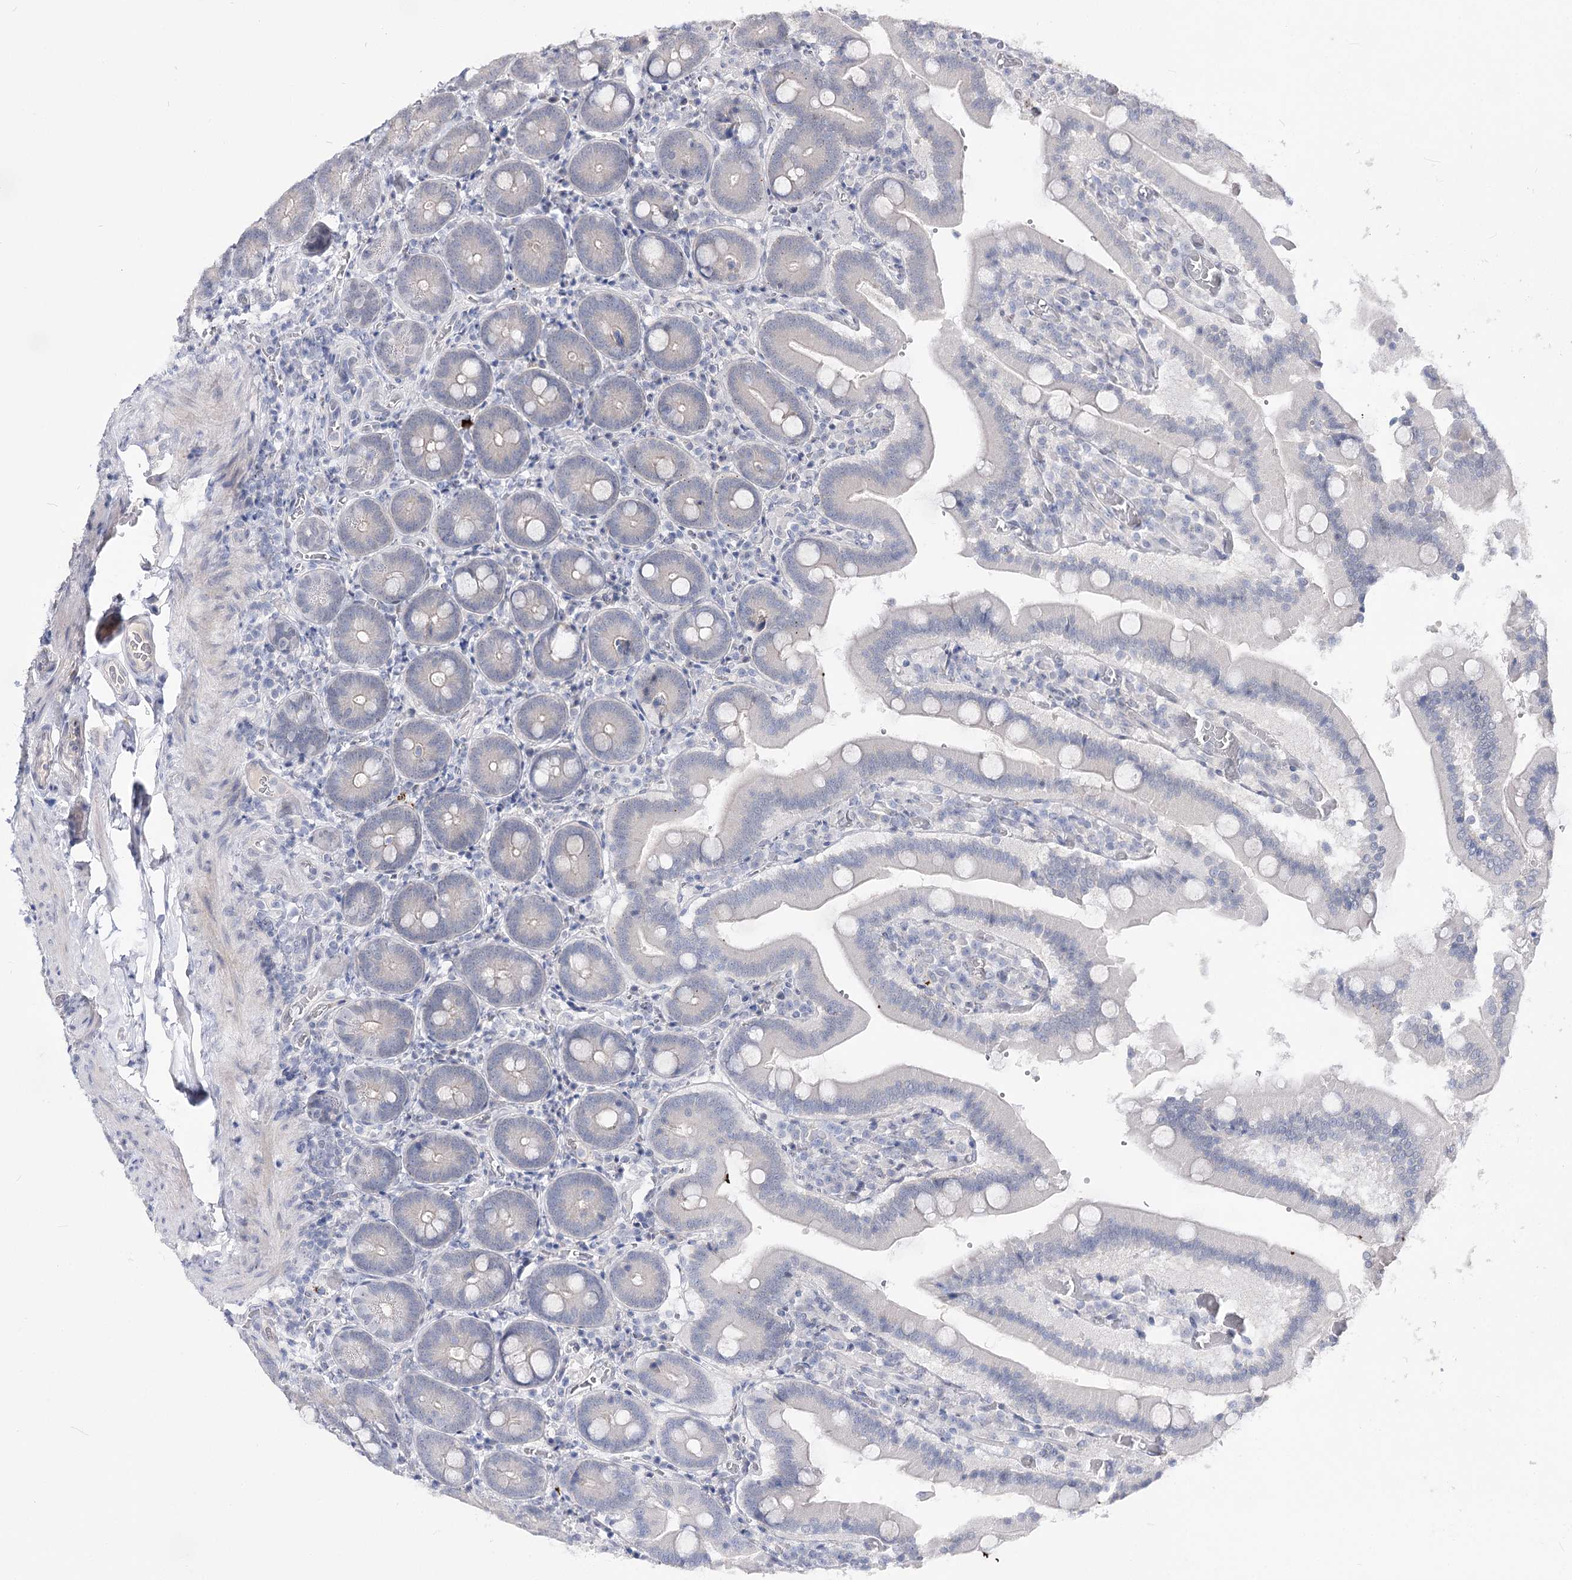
{"staining": {"intensity": "negative", "quantity": "none", "location": "none"}, "tissue": "duodenum", "cell_type": "Glandular cells", "image_type": "normal", "snomed": [{"axis": "morphology", "description": "Normal tissue, NOS"}, {"axis": "topography", "description": "Duodenum"}], "caption": "The micrograph displays no significant positivity in glandular cells of duodenum.", "gene": "ATP10B", "patient": {"sex": "female", "age": 62}}